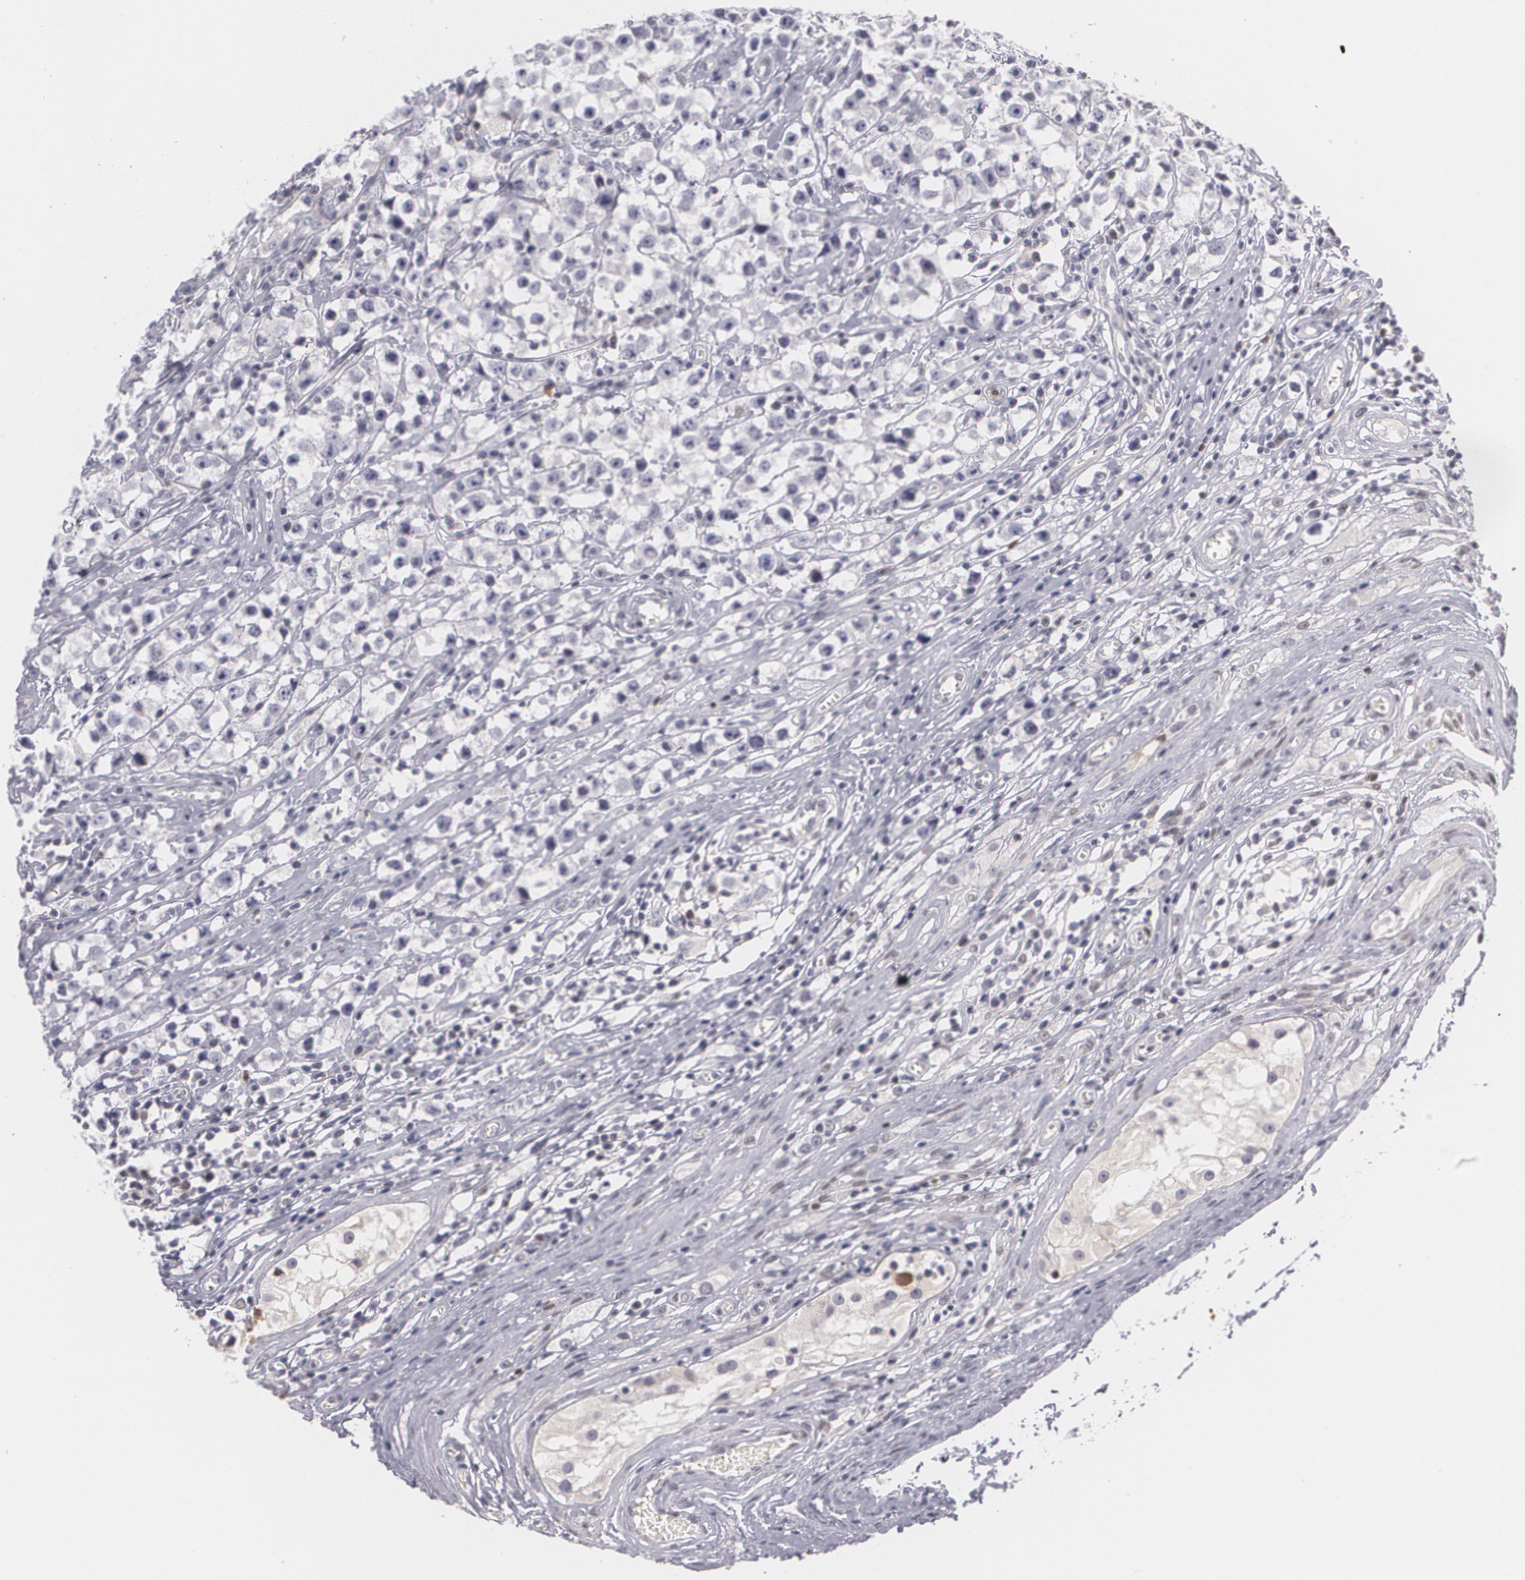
{"staining": {"intensity": "negative", "quantity": "none", "location": "none"}, "tissue": "testis cancer", "cell_type": "Tumor cells", "image_type": "cancer", "snomed": [{"axis": "morphology", "description": "Seminoma, NOS"}, {"axis": "topography", "description": "Testis"}], "caption": "Tumor cells show no significant protein expression in testis cancer (seminoma). (DAB immunohistochemistry, high magnification).", "gene": "ZBTB16", "patient": {"sex": "male", "age": 35}}